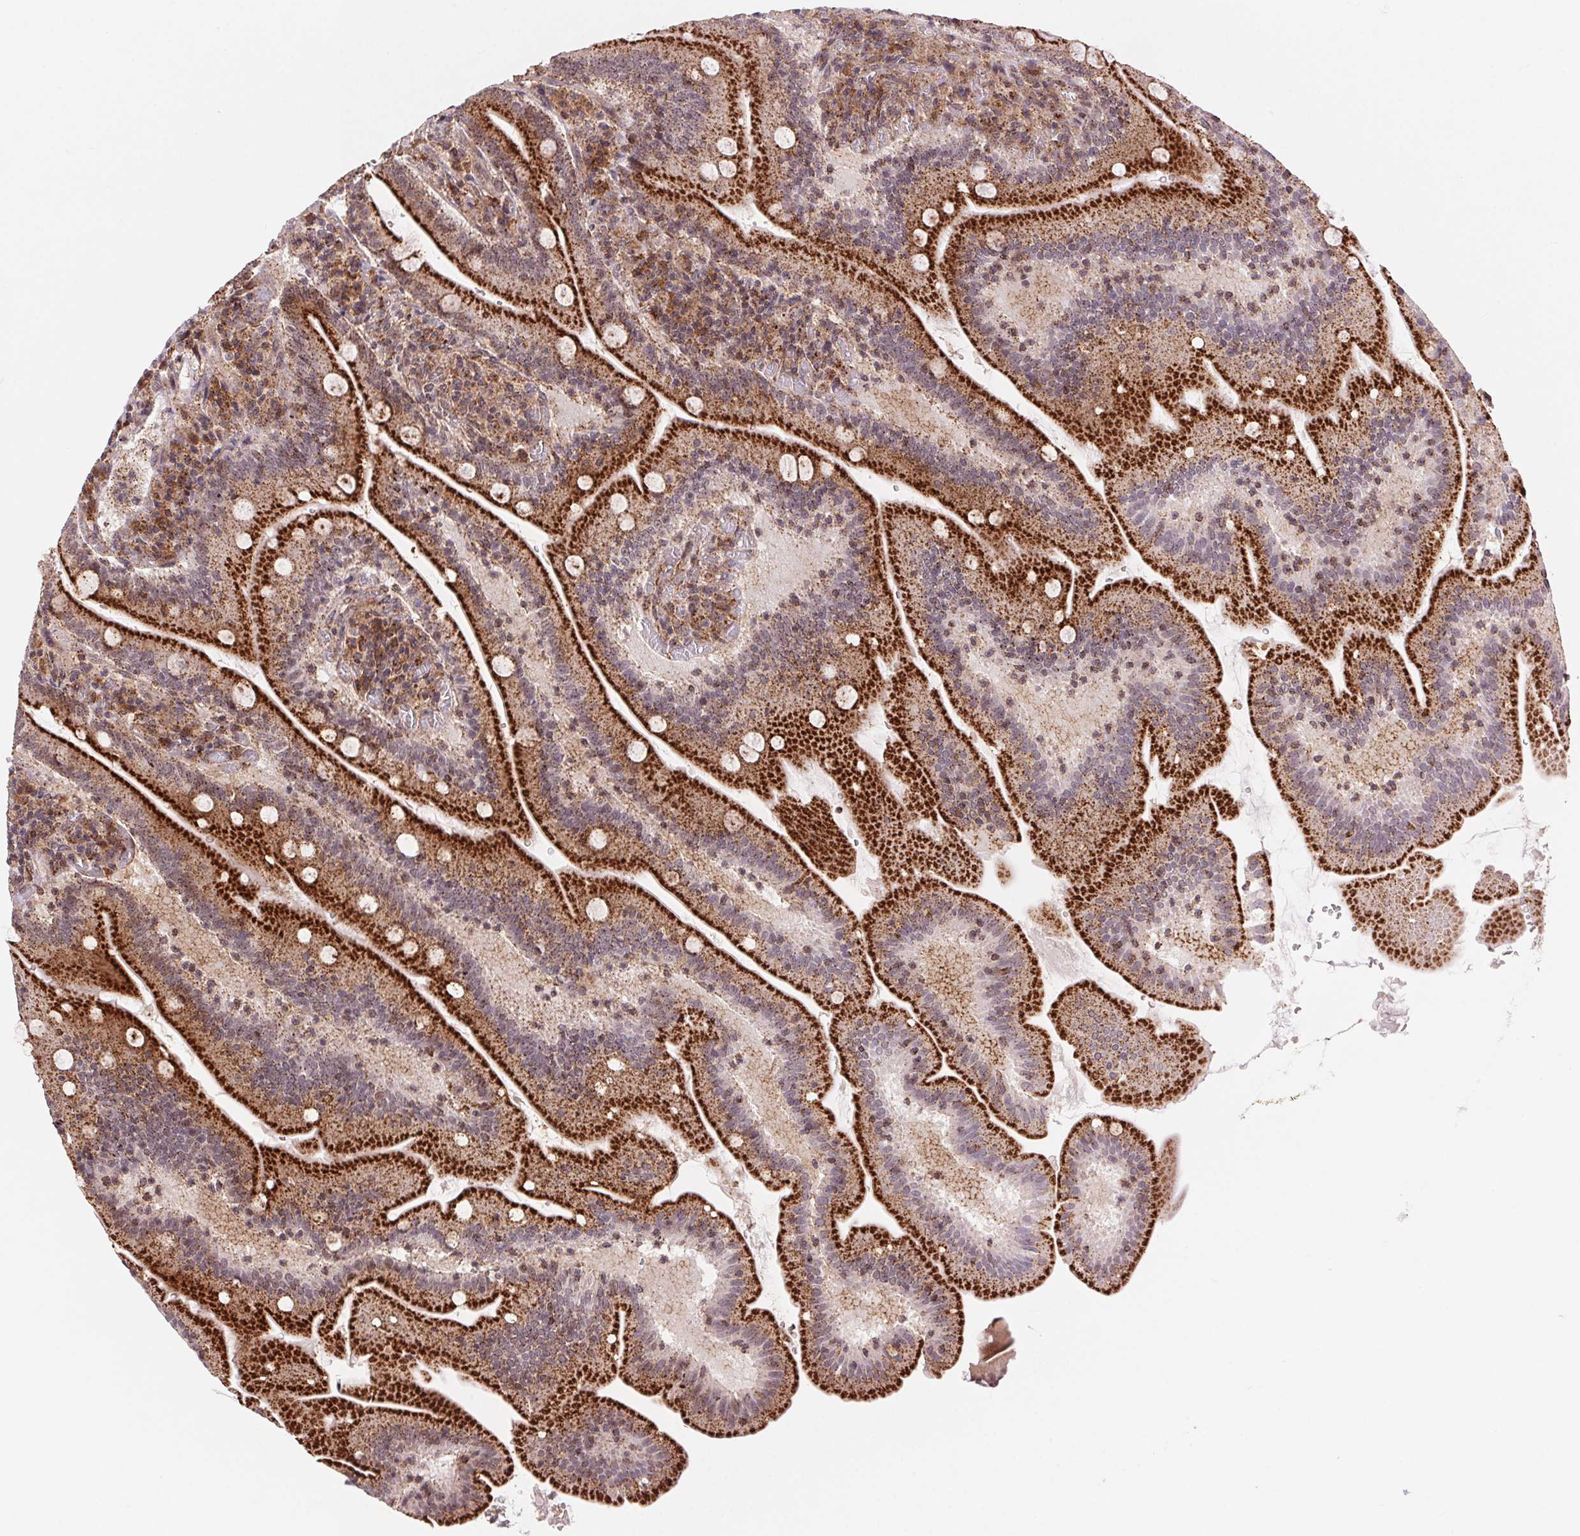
{"staining": {"intensity": "strong", "quantity": ">75%", "location": "cytoplasmic/membranous"}, "tissue": "small intestine", "cell_type": "Glandular cells", "image_type": "normal", "snomed": [{"axis": "morphology", "description": "Normal tissue, NOS"}, {"axis": "topography", "description": "Small intestine"}], "caption": "Immunohistochemistry (IHC) staining of normal small intestine, which shows high levels of strong cytoplasmic/membranous positivity in approximately >75% of glandular cells indicating strong cytoplasmic/membranous protein positivity. The staining was performed using DAB (3,3'-diaminobenzidine) (brown) for protein detection and nuclei were counterstained in hematoxylin (blue).", "gene": "CHMP4B", "patient": {"sex": "male", "age": 37}}